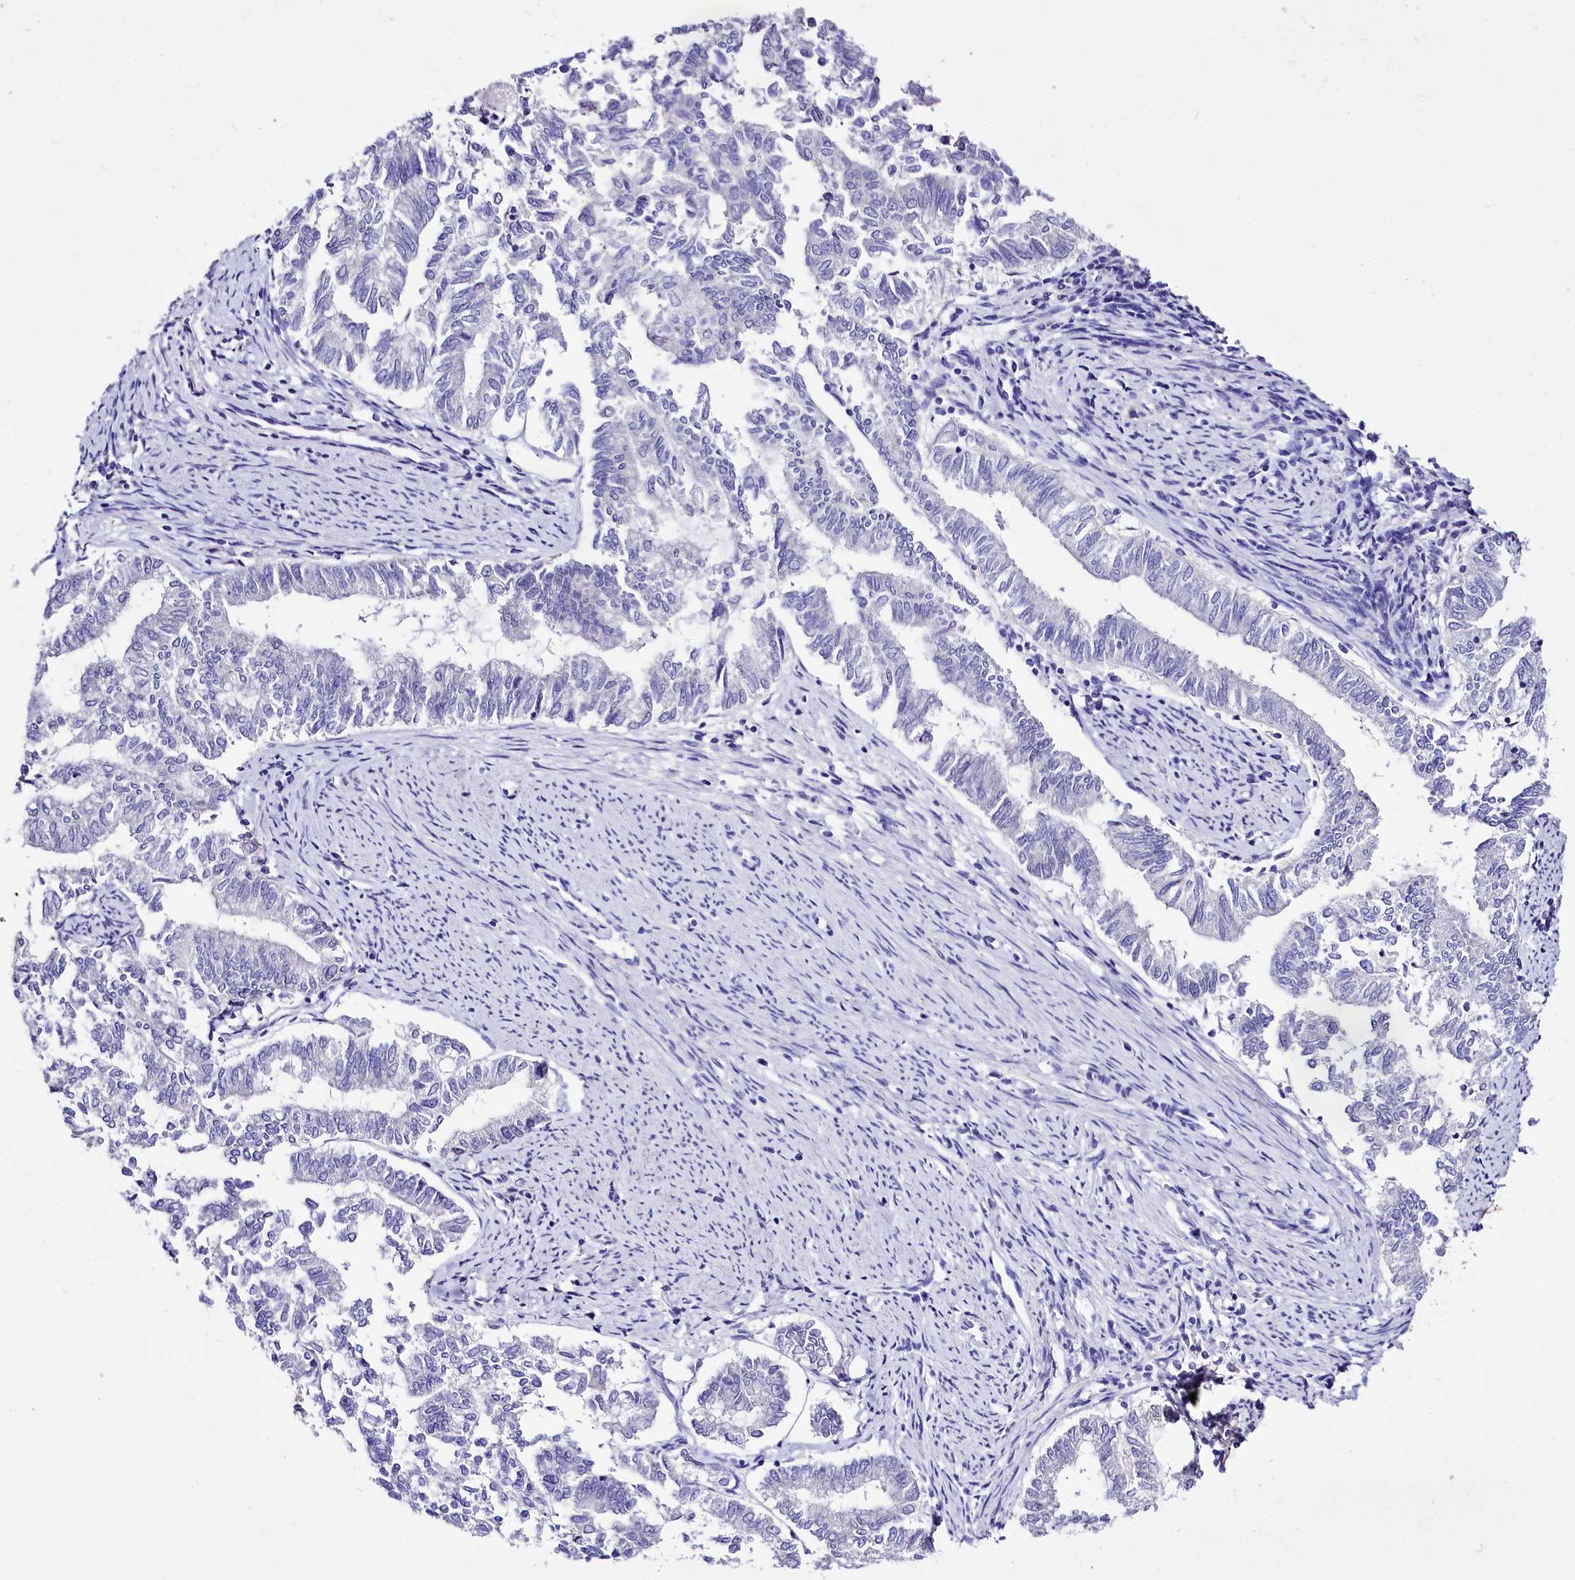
{"staining": {"intensity": "negative", "quantity": "none", "location": "none"}, "tissue": "endometrial cancer", "cell_type": "Tumor cells", "image_type": "cancer", "snomed": [{"axis": "morphology", "description": "Adenocarcinoma, NOS"}, {"axis": "topography", "description": "Endometrium"}], "caption": "Immunohistochemical staining of human endometrial adenocarcinoma displays no significant staining in tumor cells.", "gene": "A2ML1", "patient": {"sex": "female", "age": 79}}